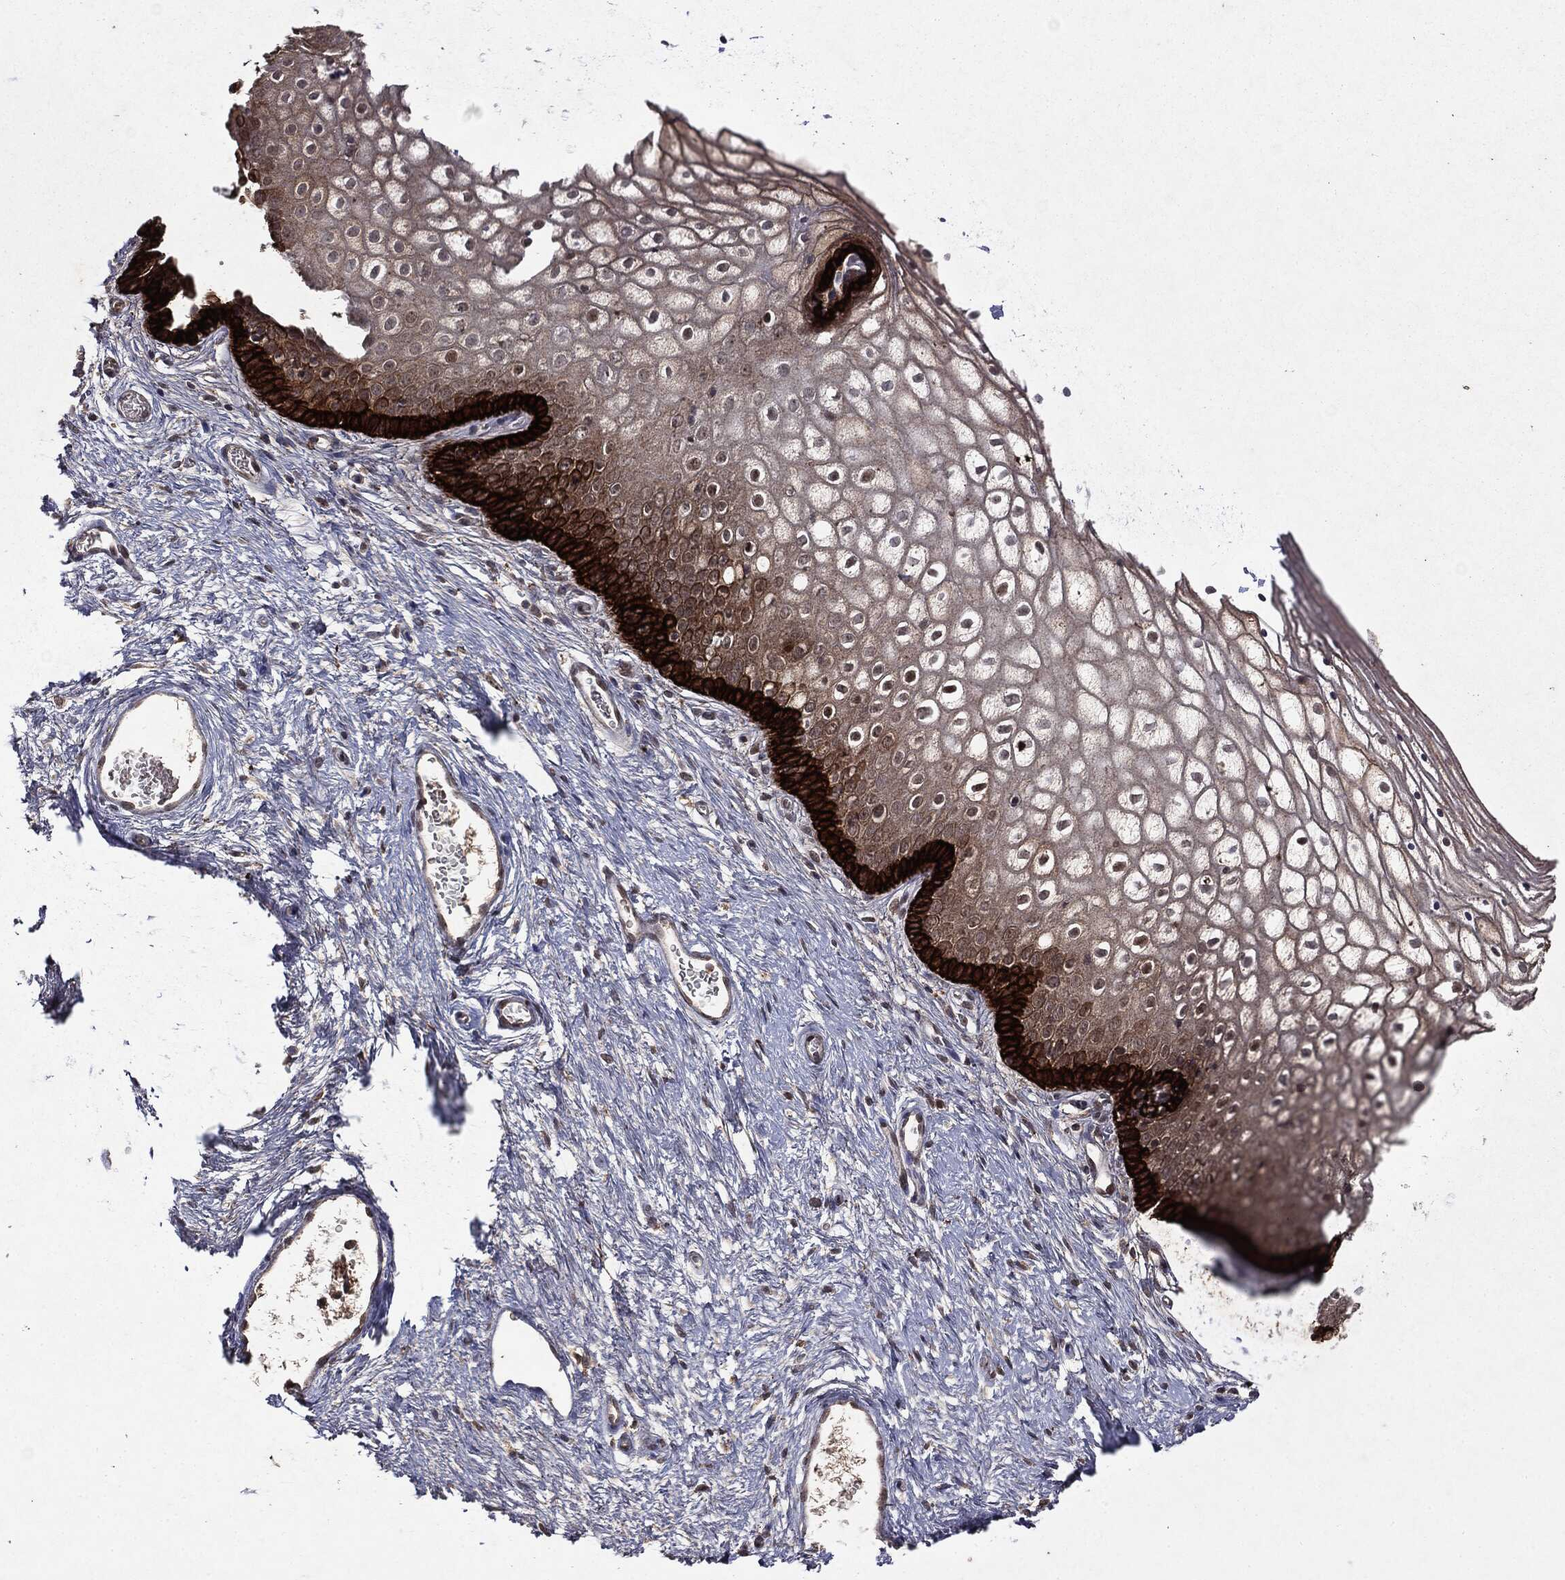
{"staining": {"intensity": "strong", "quantity": "25%-75%", "location": "cytoplasmic/membranous,nuclear"}, "tissue": "vagina", "cell_type": "Squamous epithelial cells", "image_type": "normal", "snomed": [{"axis": "morphology", "description": "Normal tissue, NOS"}, {"axis": "topography", "description": "Vagina"}], "caption": "Immunohistochemical staining of normal human vagina demonstrates high levels of strong cytoplasmic/membranous,nuclear positivity in about 25%-75% of squamous epithelial cells.", "gene": "MTOR", "patient": {"sex": "female", "age": 32}}